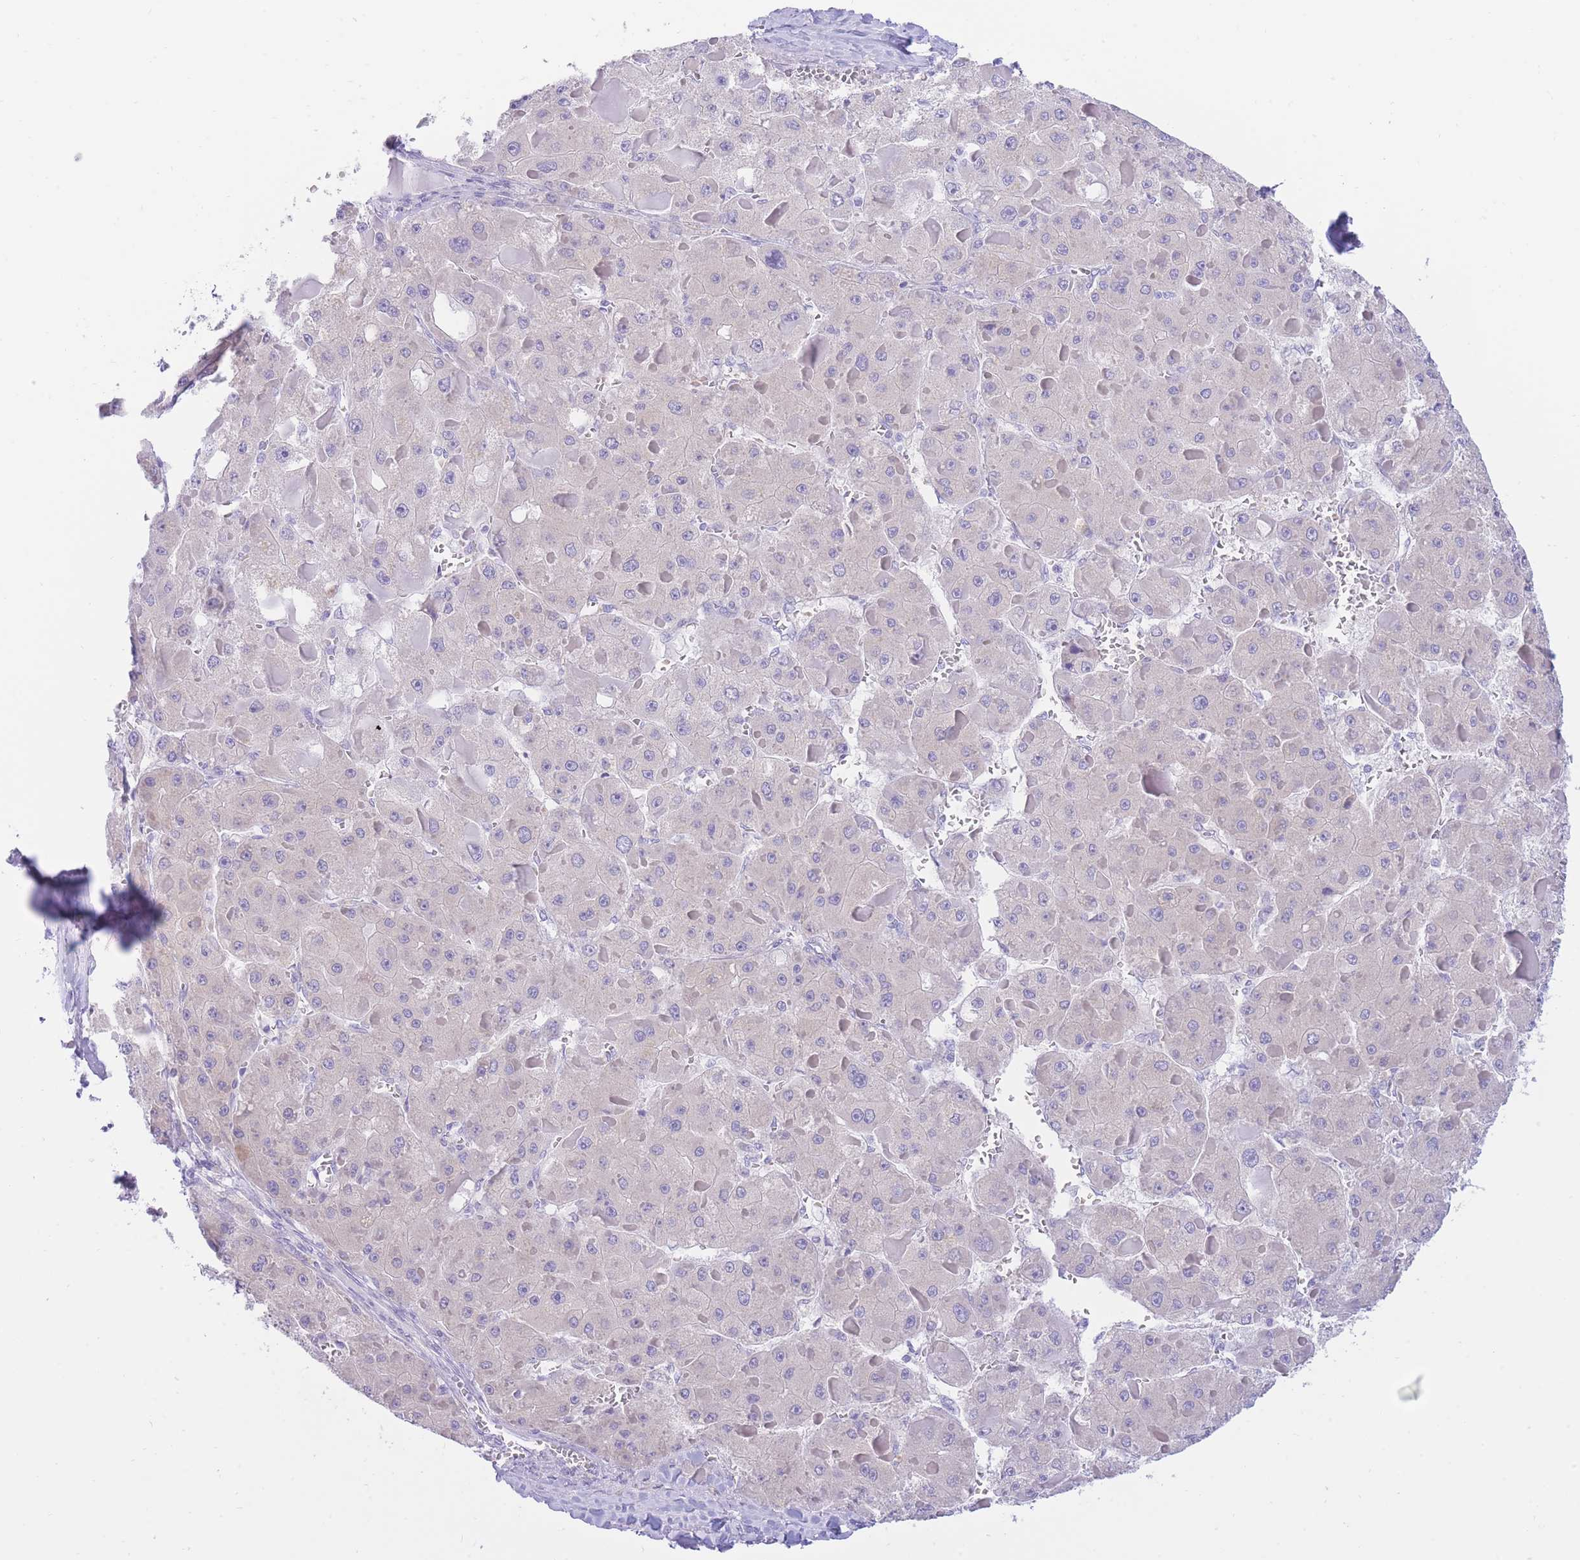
{"staining": {"intensity": "negative", "quantity": "none", "location": "none"}, "tissue": "liver cancer", "cell_type": "Tumor cells", "image_type": "cancer", "snomed": [{"axis": "morphology", "description": "Carcinoma, Hepatocellular, NOS"}, {"axis": "topography", "description": "Liver"}], "caption": "A high-resolution micrograph shows IHC staining of liver cancer, which shows no significant positivity in tumor cells.", "gene": "SSUH2", "patient": {"sex": "female", "age": 73}}